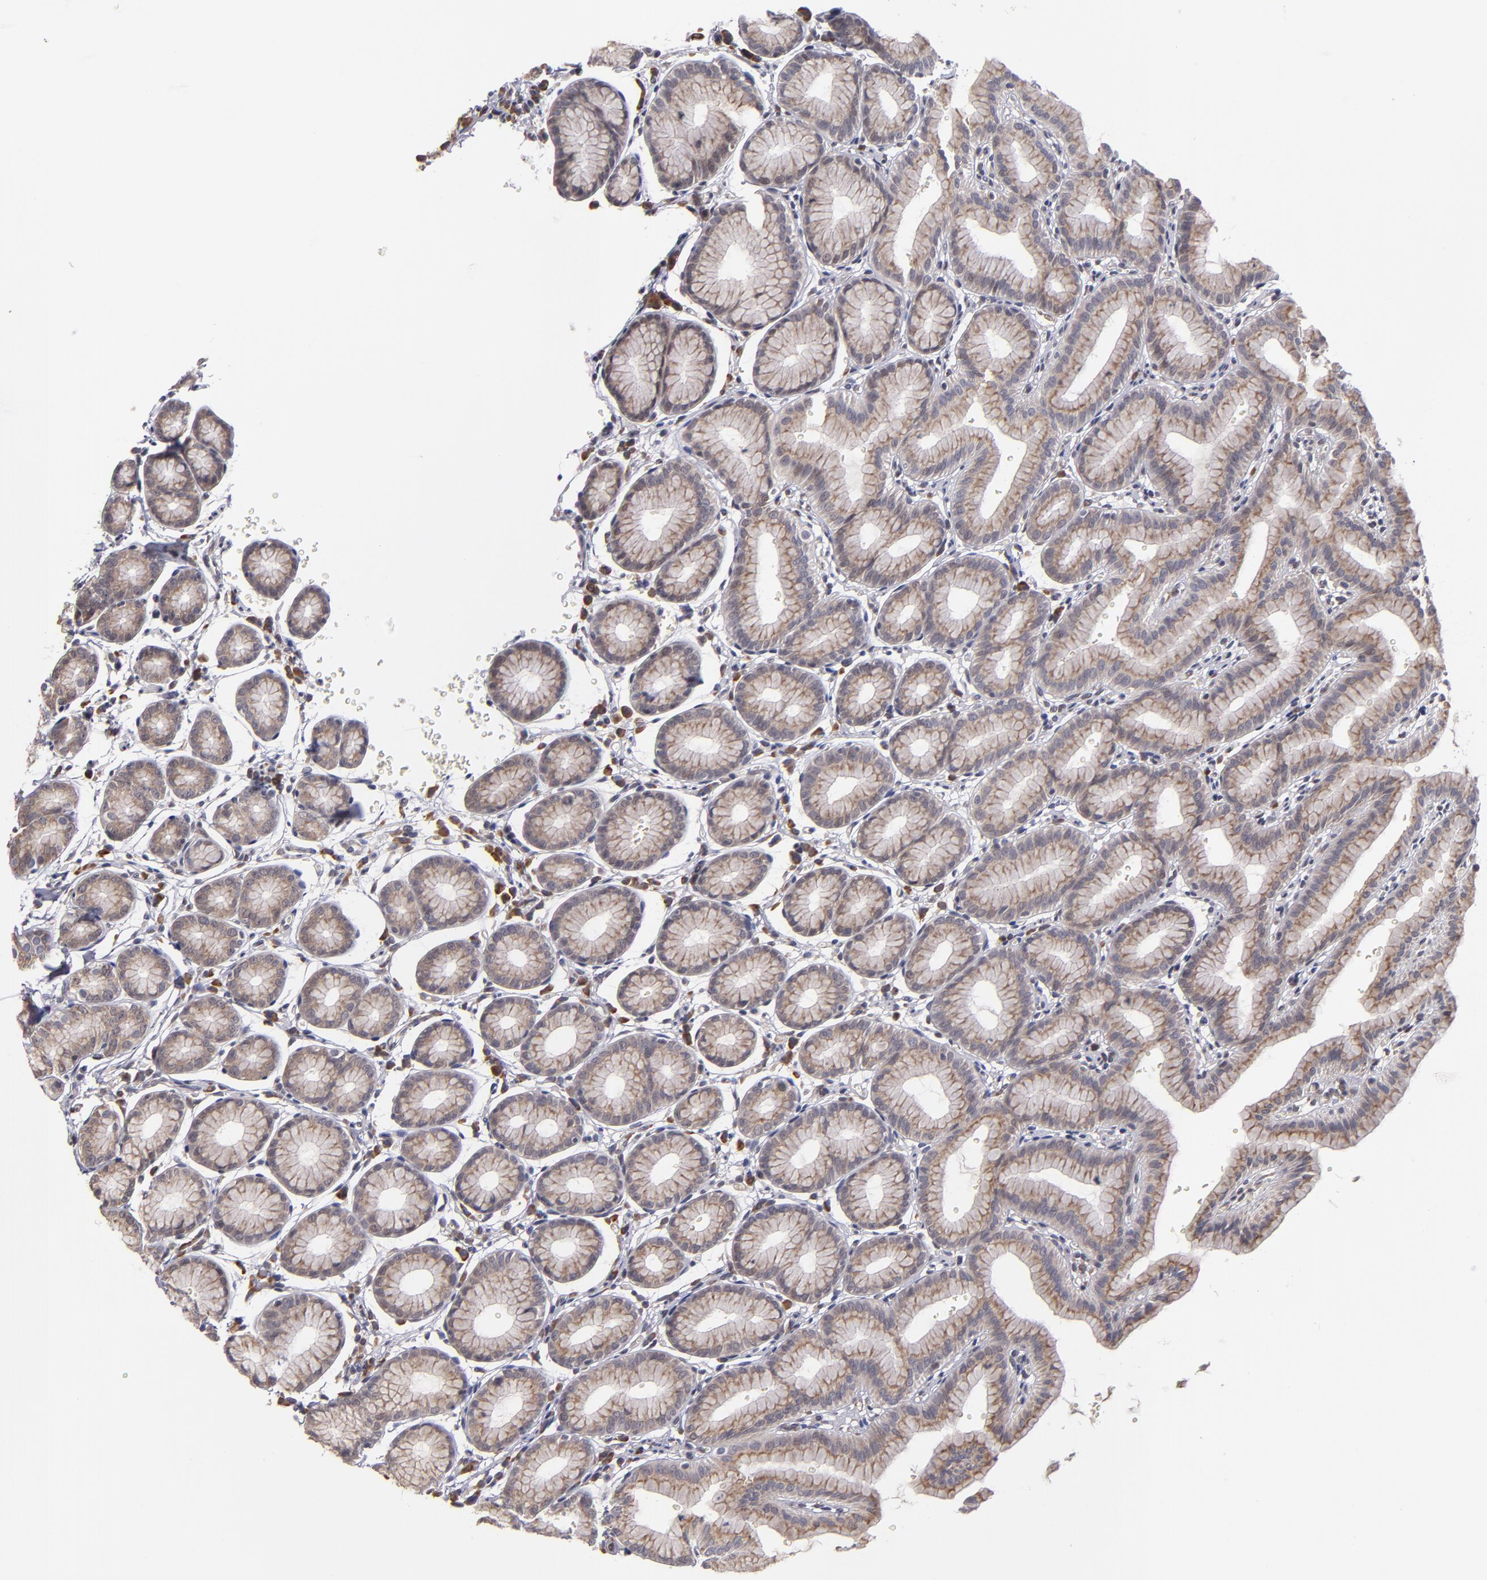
{"staining": {"intensity": "moderate", "quantity": ">75%", "location": "cytoplasmic/membranous"}, "tissue": "stomach", "cell_type": "Glandular cells", "image_type": "normal", "snomed": [{"axis": "morphology", "description": "Normal tissue, NOS"}, {"axis": "topography", "description": "Stomach"}], "caption": "The photomicrograph reveals a brown stain indicating the presence of a protein in the cytoplasmic/membranous of glandular cells in stomach. Using DAB (3,3'-diaminobenzidine) (brown) and hematoxylin (blue) stains, captured at high magnification using brightfield microscopy.", "gene": "CASP1", "patient": {"sex": "male", "age": 42}}